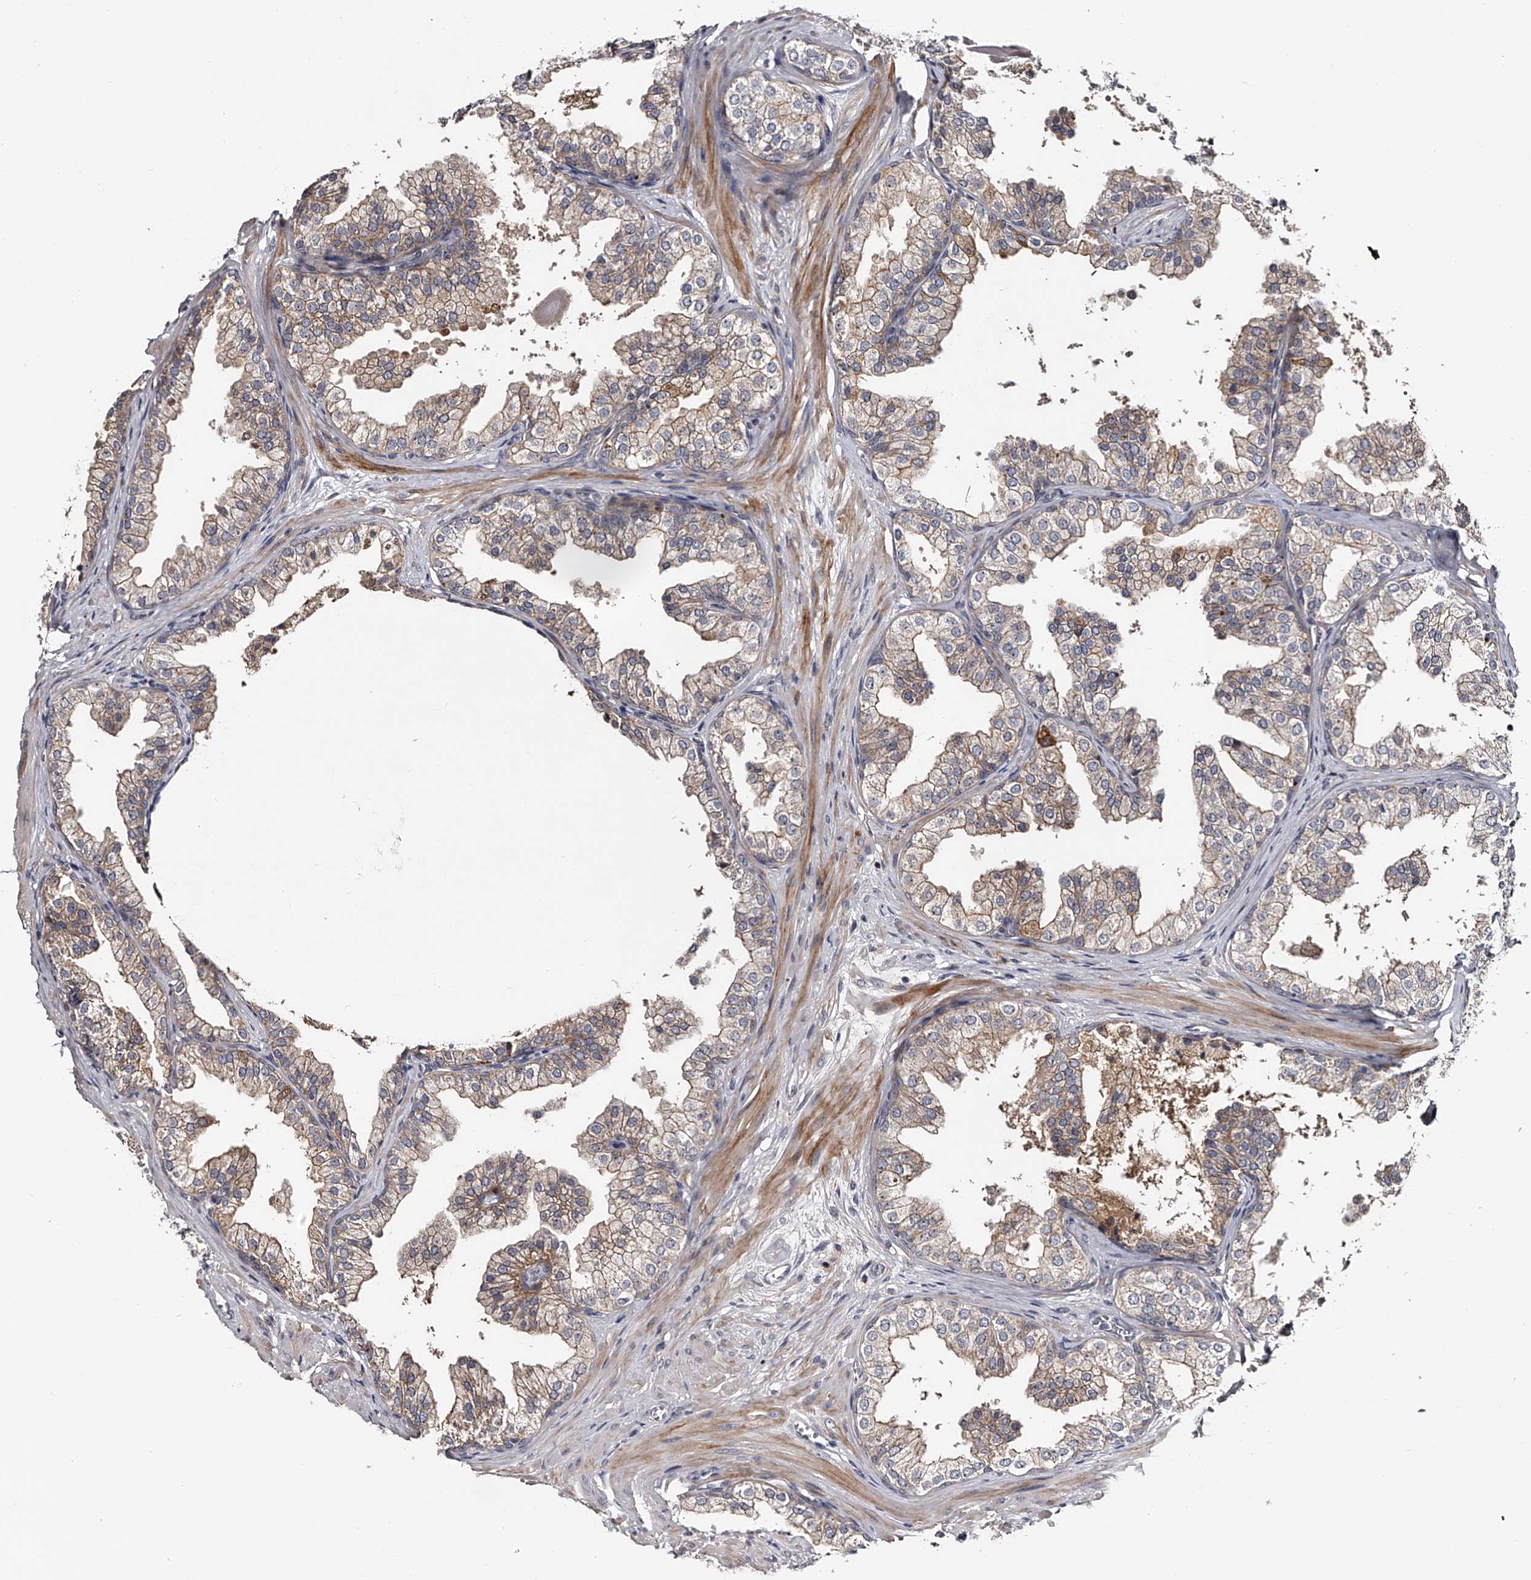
{"staining": {"intensity": "moderate", "quantity": "25%-75%", "location": "cytoplasmic/membranous,nuclear"}, "tissue": "prostate", "cell_type": "Glandular cells", "image_type": "normal", "snomed": [{"axis": "morphology", "description": "Normal tissue, NOS"}, {"axis": "topography", "description": "Prostate"}], "caption": "Glandular cells demonstrate moderate cytoplasmic/membranous,nuclear positivity in approximately 25%-75% of cells in unremarkable prostate. Nuclei are stained in blue.", "gene": "MDN1", "patient": {"sex": "male", "age": 48}}